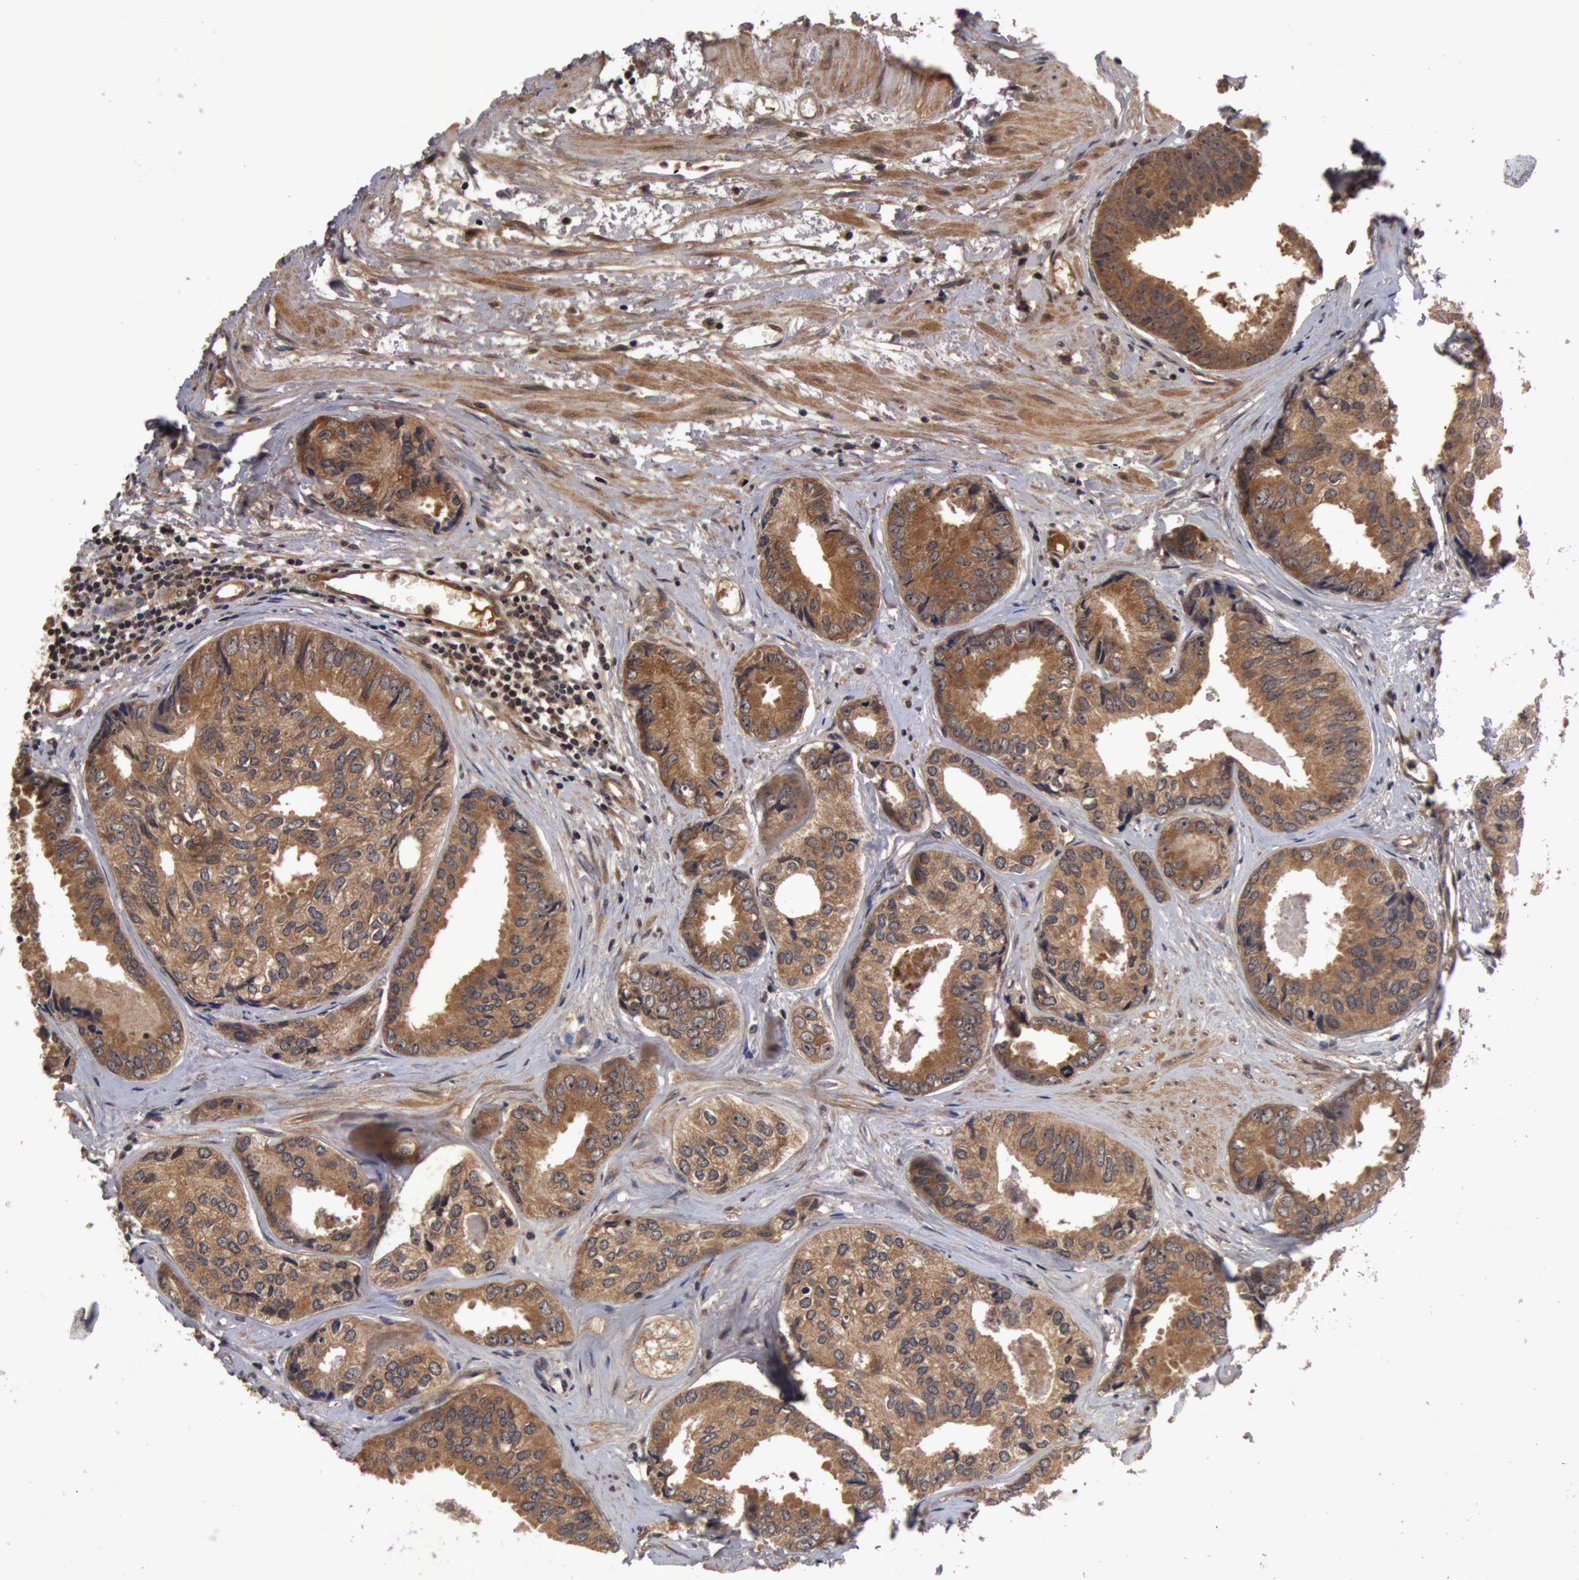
{"staining": {"intensity": "moderate", "quantity": ">75%", "location": "cytoplasmic/membranous"}, "tissue": "prostate cancer", "cell_type": "Tumor cells", "image_type": "cancer", "snomed": [{"axis": "morphology", "description": "Adenocarcinoma, High grade"}, {"axis": "topography", "description": "Prostate"}], "caption": "Prostate cancer stained for a protein (brown) shows moderate cytoplasmic/membranous positive expression in about >75% of tumor cells.", "gene": "BCHE", "patient": {"sex": "male", "age": 56}}